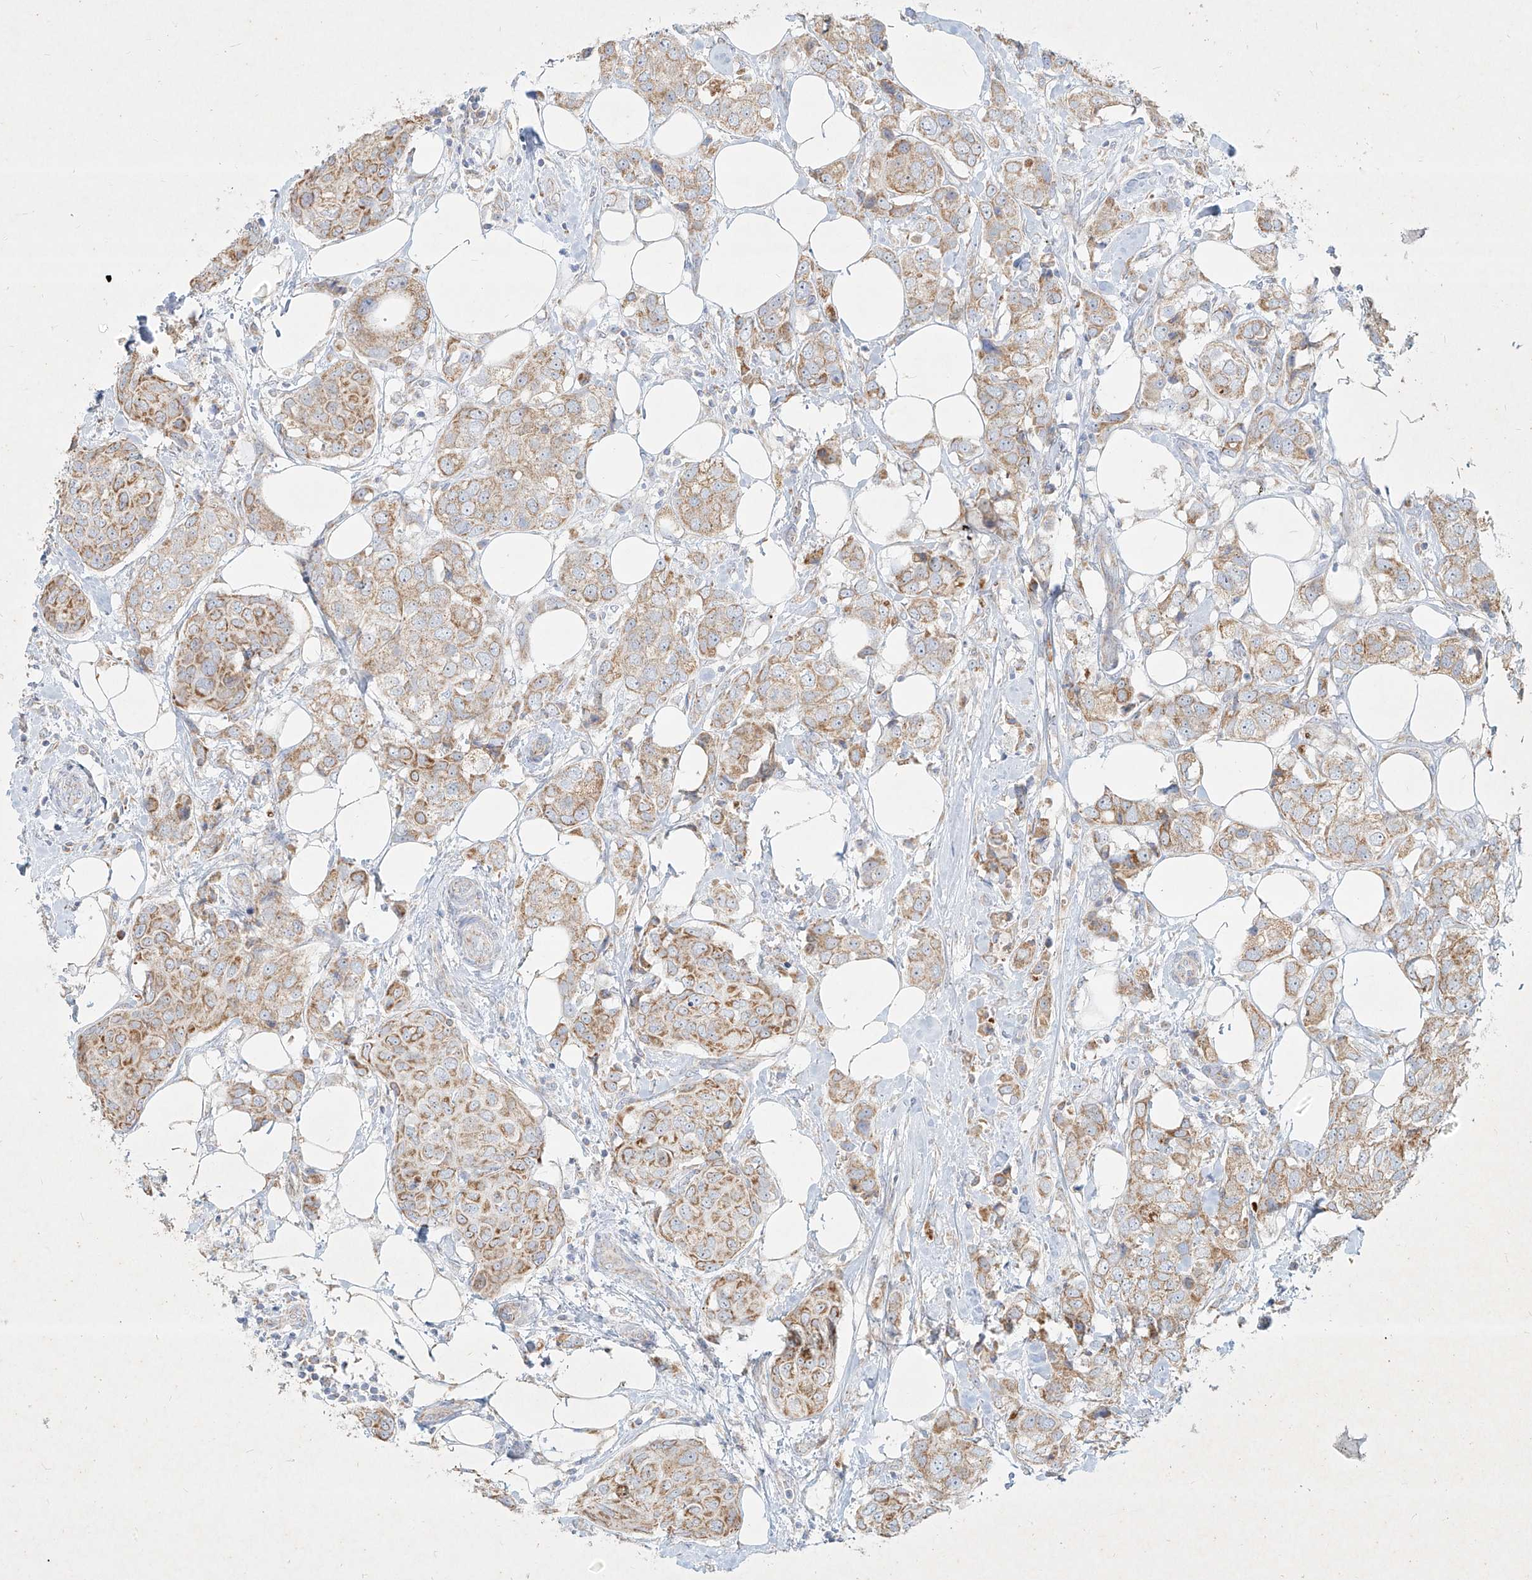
{"staining": {"intensity": "moderate", "quantity": "25%-75%", "location": "cytoplasmic/membranous"}, "tissue": "breast cancer", "cell_type": "Tumor cells", "image_type": "cancer", "snomed": [{"axis": "morphology", "description": "Duct carcinoma"}, {"axis": "topography", "description": "Breast"}], "caption": "Protein expression analysis of breast cancer shows moderate cytoplasmic/membranous positivity in about 25%-75% of tumor cells.", "gene": "MTX2", "patient": {"sex": "female", "age": 80}}